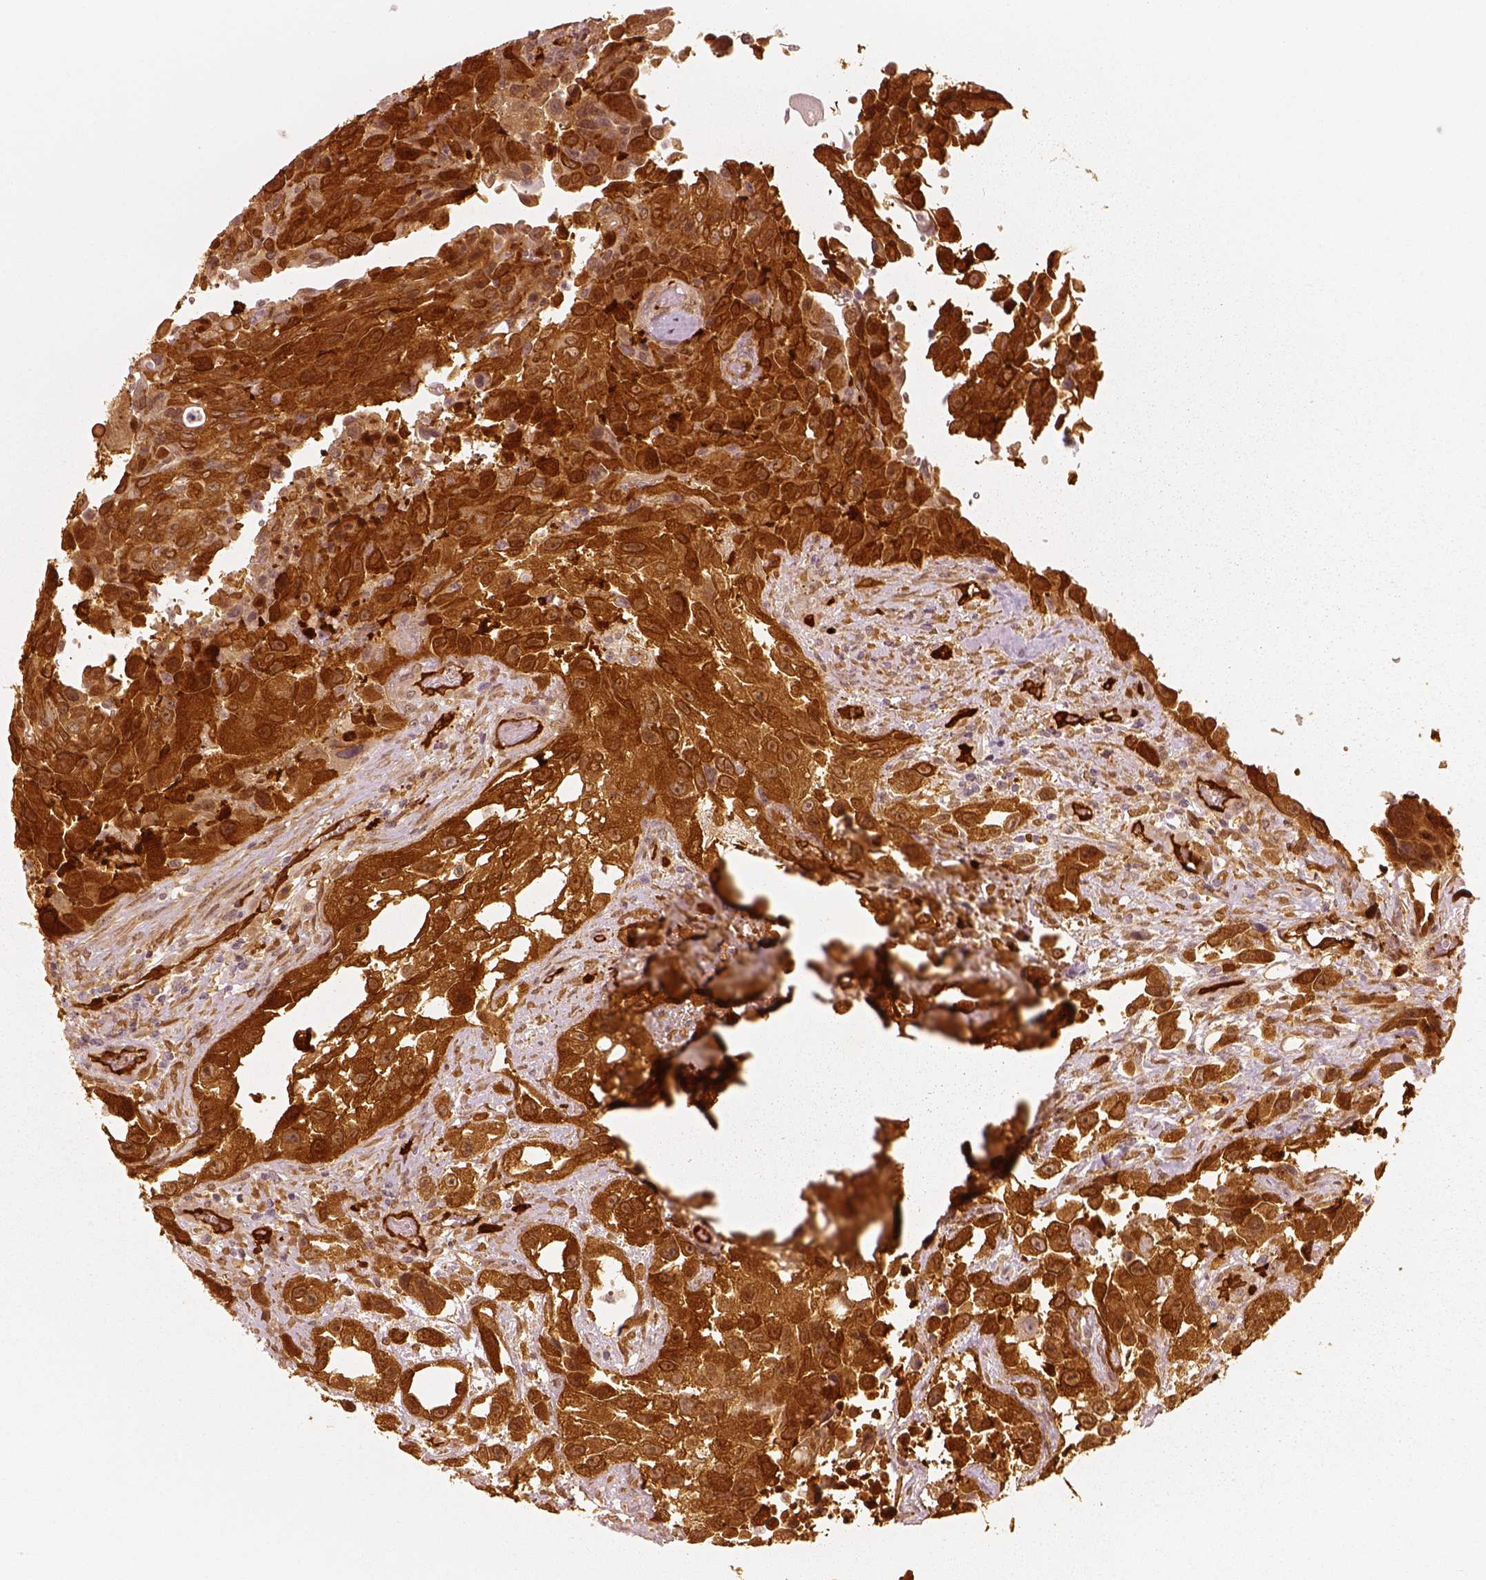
{"staining": {"intensity": "strong", "quantity": ">75%", "location": "cytoplasmic/membranous"}, "tissue": "urothelial cancer", "cell_type": "Tumor cells", "image_type": "cancer", "snomed": [{"axis": "morphology", "description": "Urothelial carcinoma, High grade"}, {"axis": "topography", "description": "Urinary bladder"}], "caption": "Immunohistochemistry of human urothelial cancer displays high levels of strong cytoplasmic/membranous staining in about >75% of tumor cells.", "gene": "FSCN1", "patient": {"sex": "male", "age": 79}}